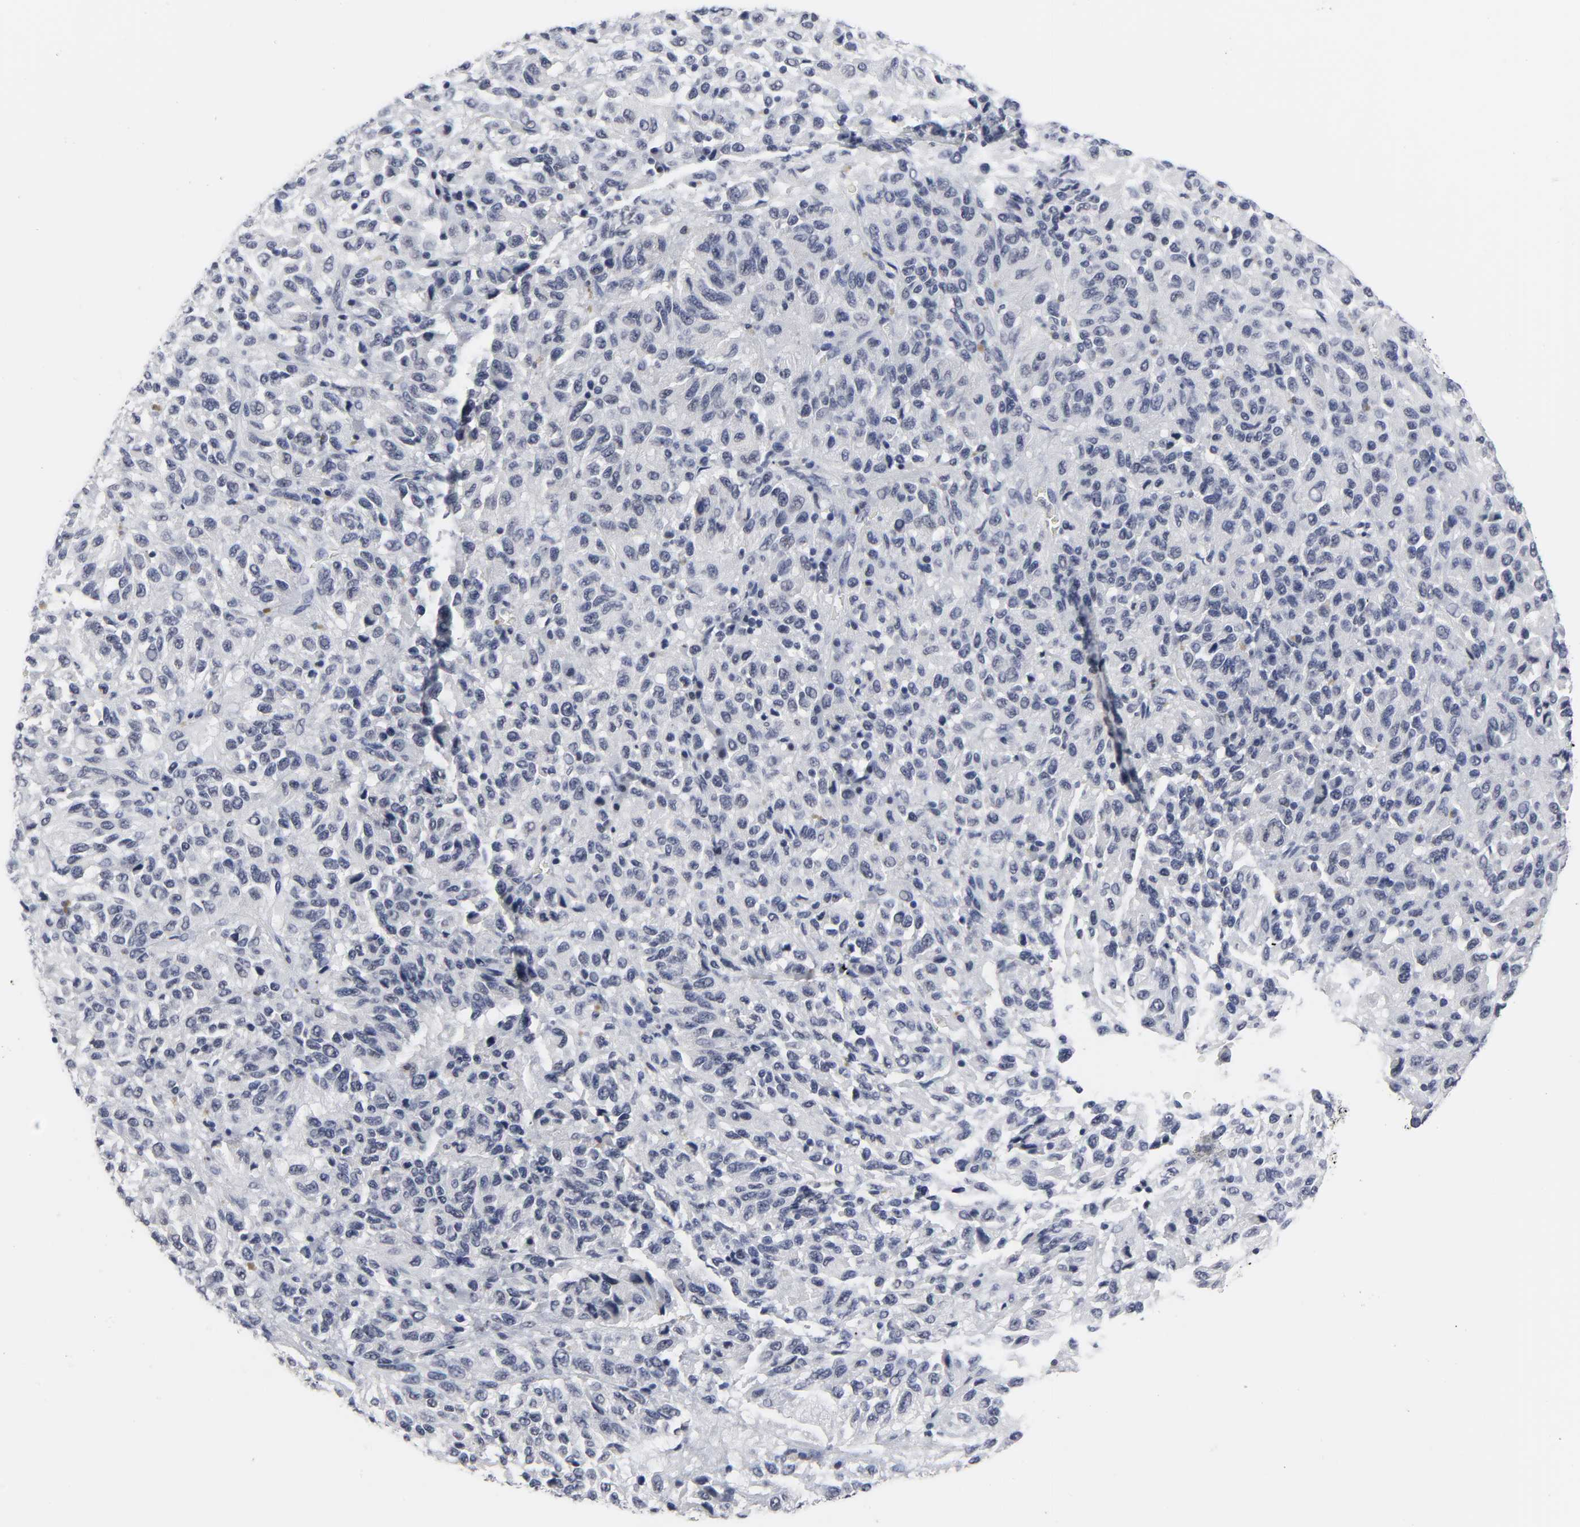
{"staining": {"intensity": "negative", "quantity": "none", "location": "none"}, "tissue": "melanoma", "cell_type": "Tumor cells", "image_type": "cancer", "snomed": [{"axis": "morphology", "description": "Malignant melanoma, Metastatic site"}, {"axis": "topography", "description": "Lung"}], "caption": "An image of melanoma stained for a protein demonstrates no brown staining in tumor cells.", "gene": "GRHL2", "patient": {"sex": "male", "age": 64}}